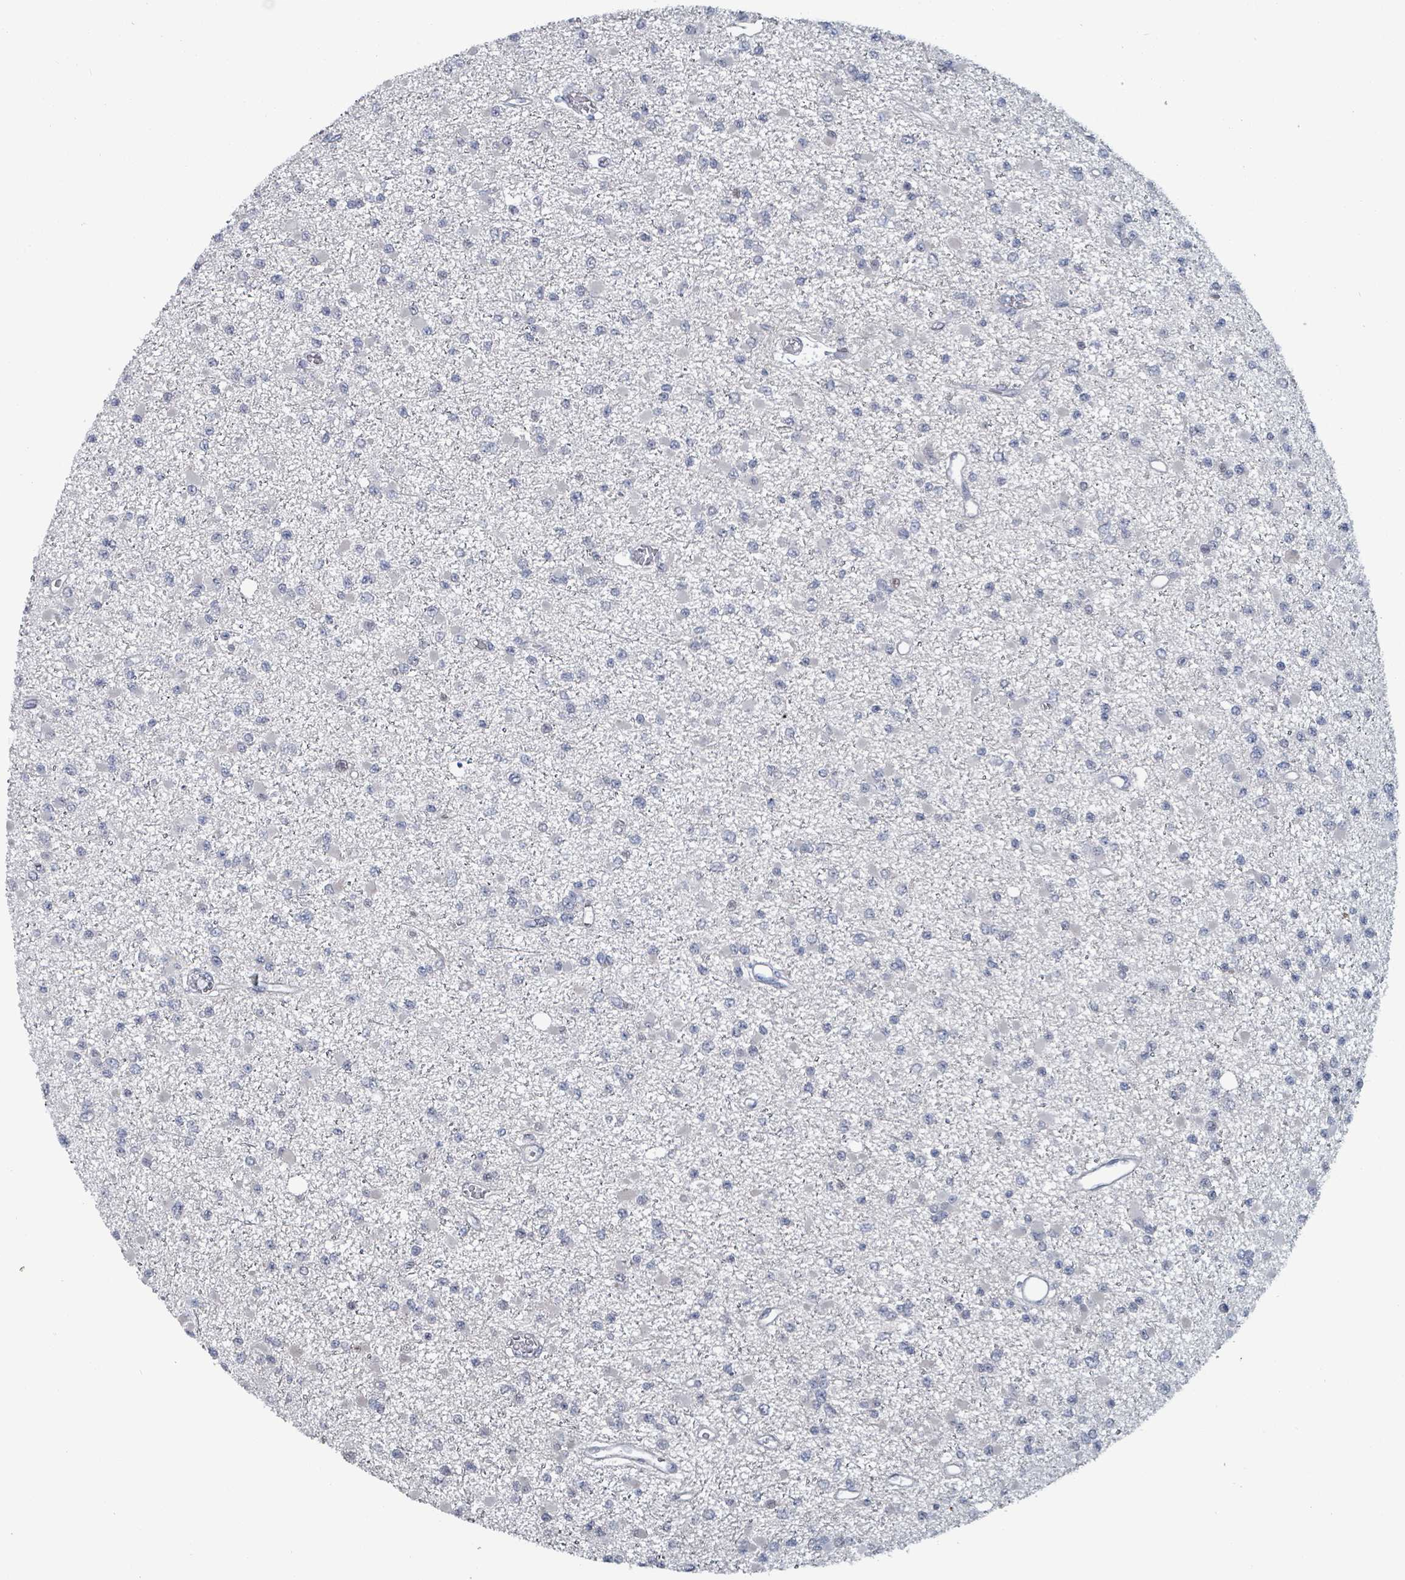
{"staining": {"intensity": "negative", "quantity": "none", "location": "none"}, "tissue": "glioma", "cell_type": "Tumor cells", "image_type": "cancer", "snomed": [{"axis": "morphology", "description": "Glioma, malignant, Low grade"}, {"axis": "topography", "description": "Brain"}], "caption": "Tumor cells are negative for brown protein staining in glioma.", "gene": "BIVM", "patient": {"sex": "female", "age": 22}}